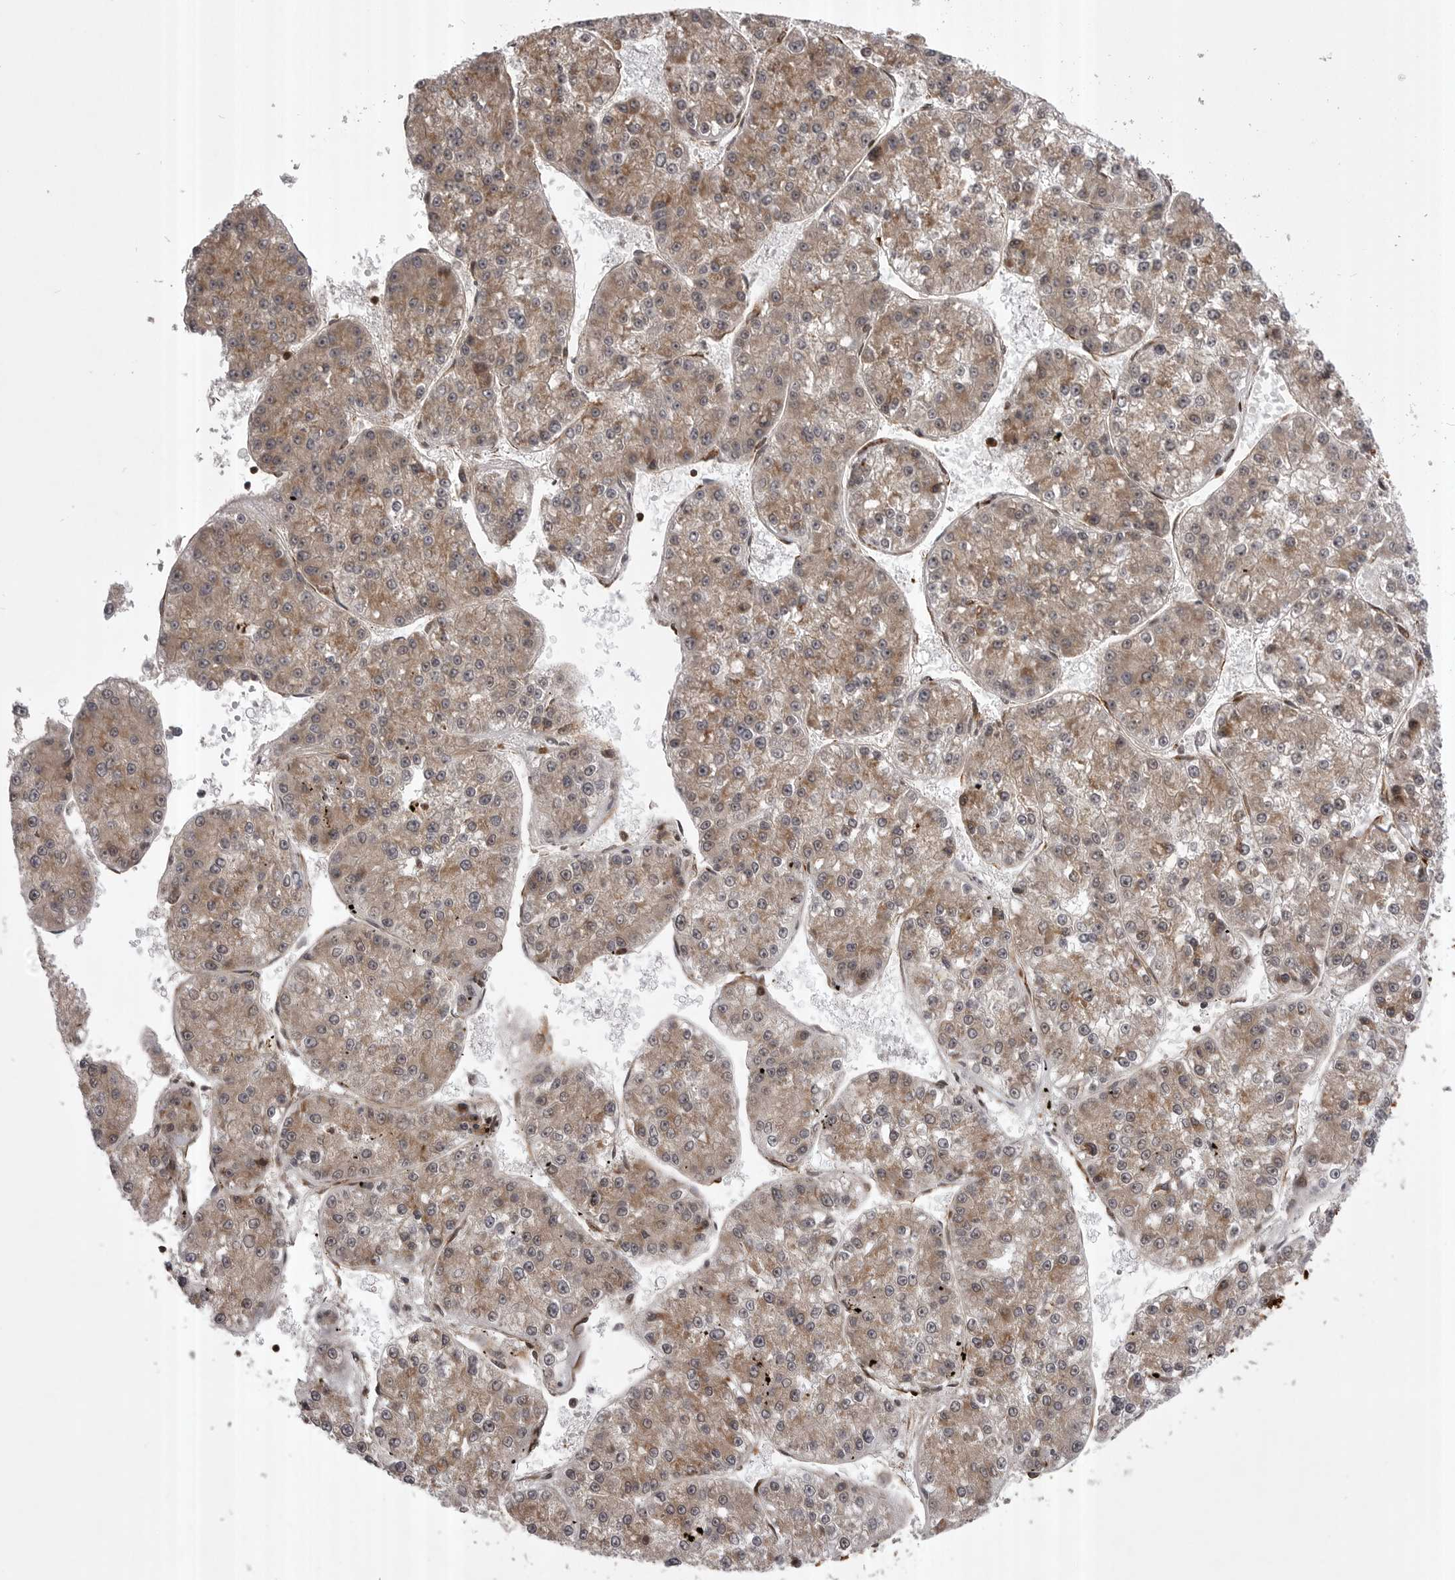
{"staining": {"intensity": "weak", "quantity": ">75%", "location": "cytoplasmic/membranous"}, "tissue": "liver cancer", "cell_type": "Tumor cells", "image_type": "cancer", "snomed": [{"axis": "morphology", "description": "Carcinoma, Hepatocellular, NOS"}, {"axis": "topography", "description": "Liver"}], "caption": "There is low levels of weak cytoplasmic/membranous staining in tumor cells of liver cancer (hepatocellular carcinoma), as demonstrated by immunohistochemical staining (brown color).", "gene": "ABL1", "patient": {"sex": "female", "age": 73}}